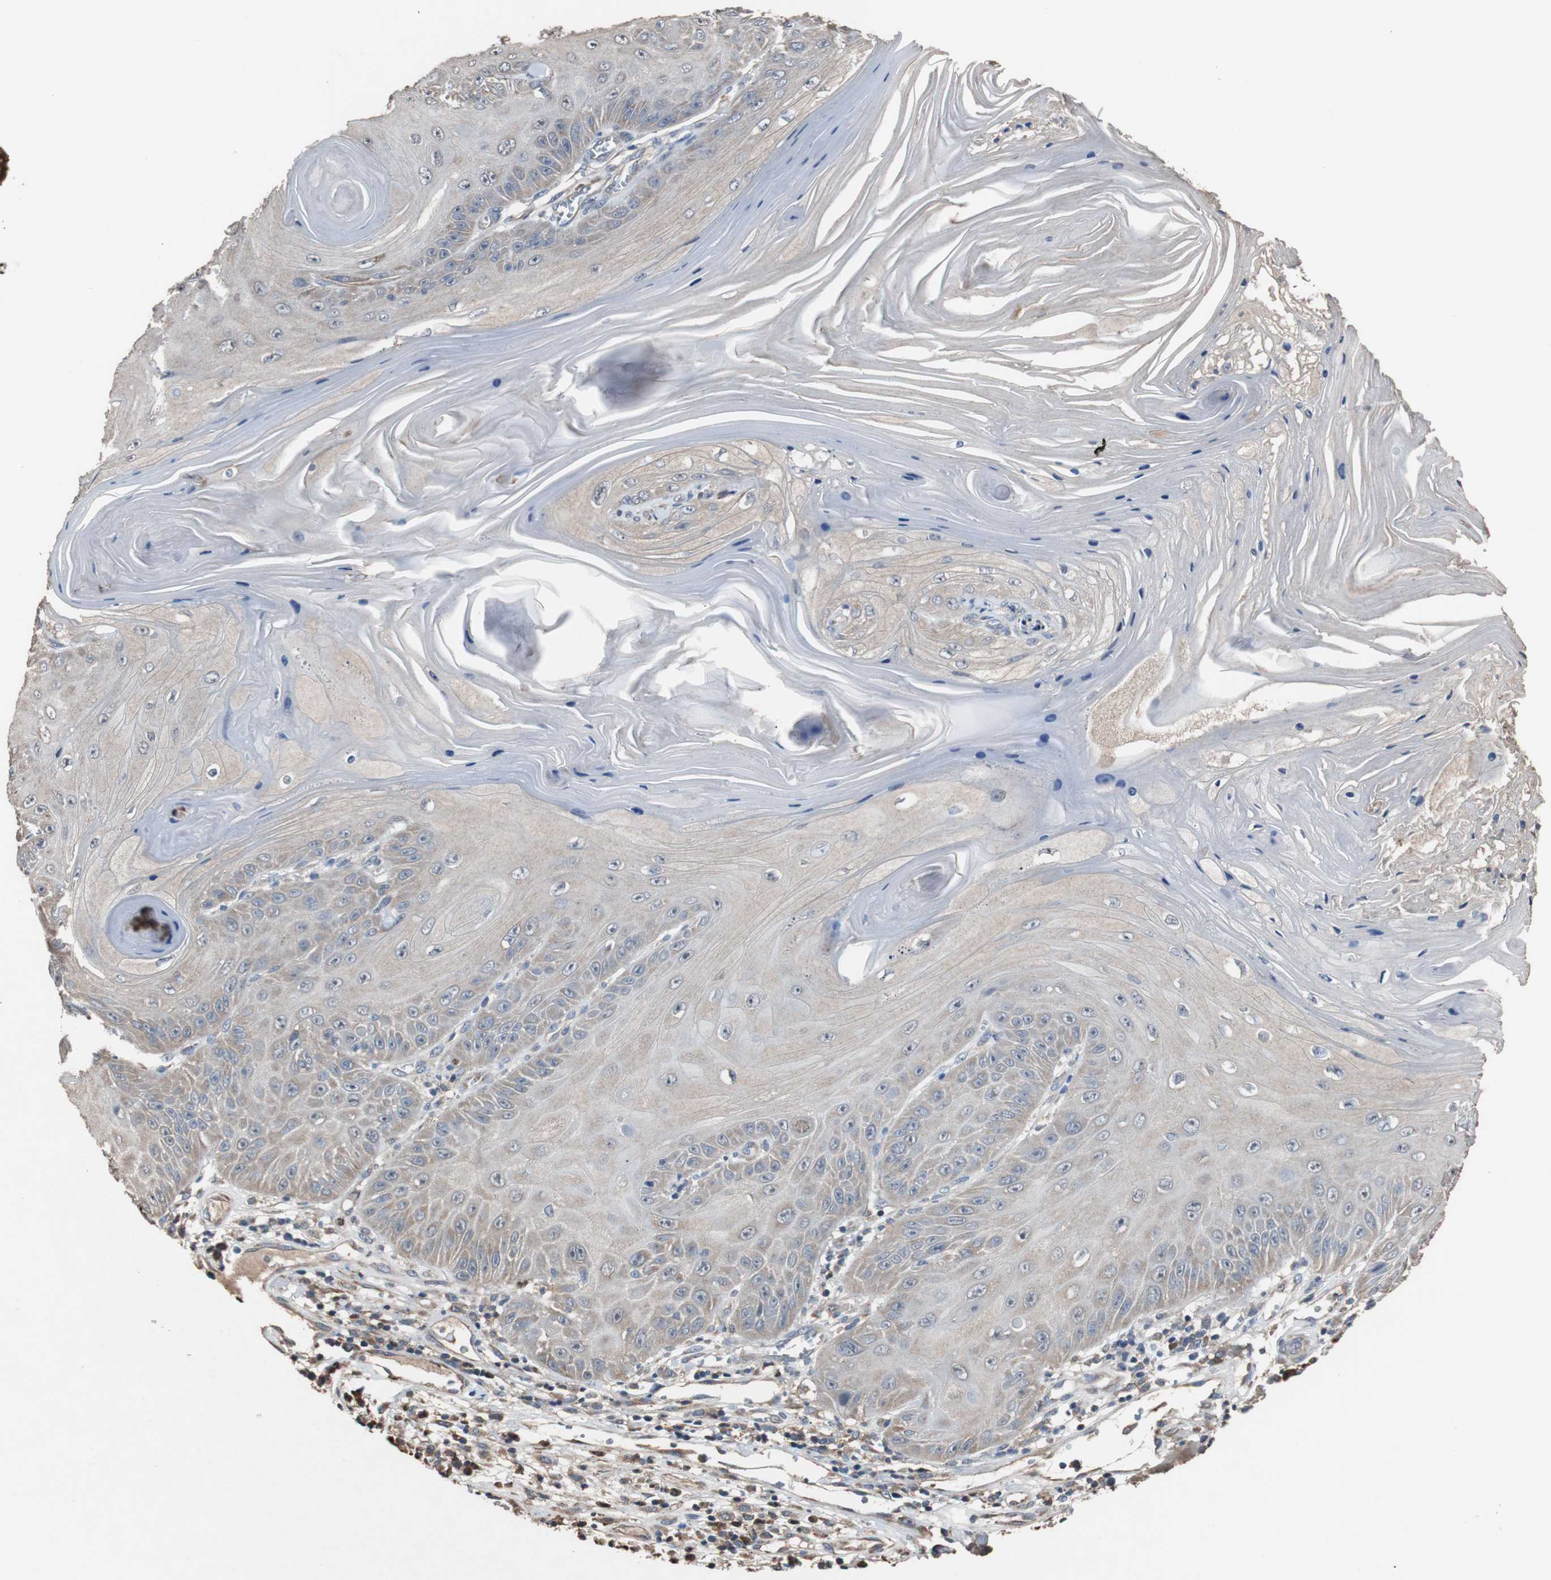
{"staining": {"intensity": "weak", "quantity": "<25%", "location": "cytoplasmic/membranous"}, "tissue": "skin cancer", "cell_type": "Tumor cells", "image_type": "cancer", "snomed": [{"axis": "morphology", "description": "Squamous cell carcinoma, NOS"}, {"axis": "topography", "description": "Skin"}], "caption": "An IHC micrograph of skin squamous cell carcinoma is shown. There is no staining in tumor cells of skin squamous cell carcinoma.", "gene": "SCIMP", "patient": {"sex": "female", "age": 78}}